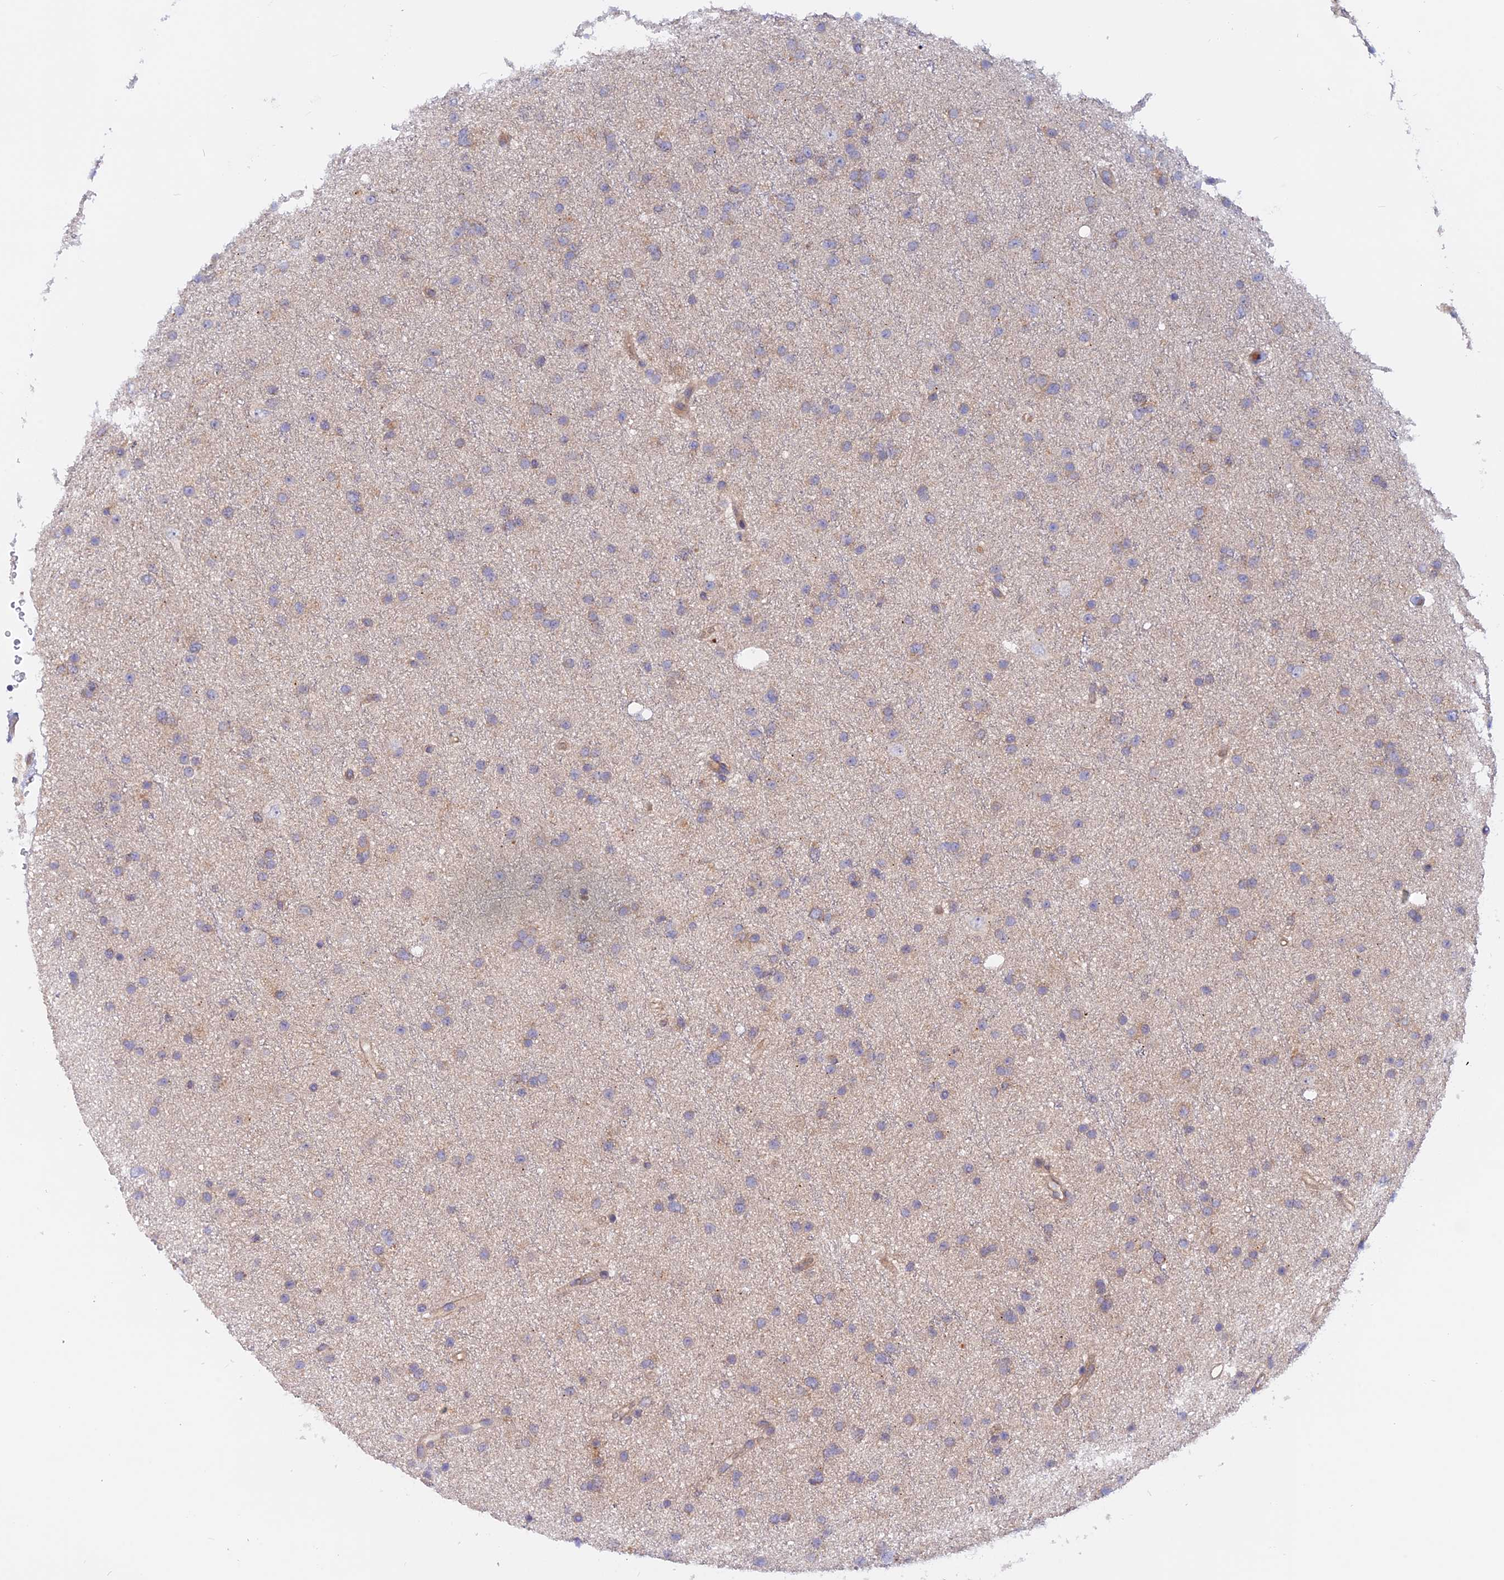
{"staining": {"intensity": "negative", "quantity": "none", "location": "none"}, "tissue": "glioma", "cell_type": "Tumor cells", "image_type": "cancer", "snomed": [{"axis": "morphology", "description": "Glioma, malignant, Low grade"}, {"axis": "topography", "description": "Cerebral cortex"}], "caption": "Tumor cells show no significant protein staining in malignant low-grade glioma.", "gene": "HYCC1", "patient": {"sex": "female", "age": 39}}